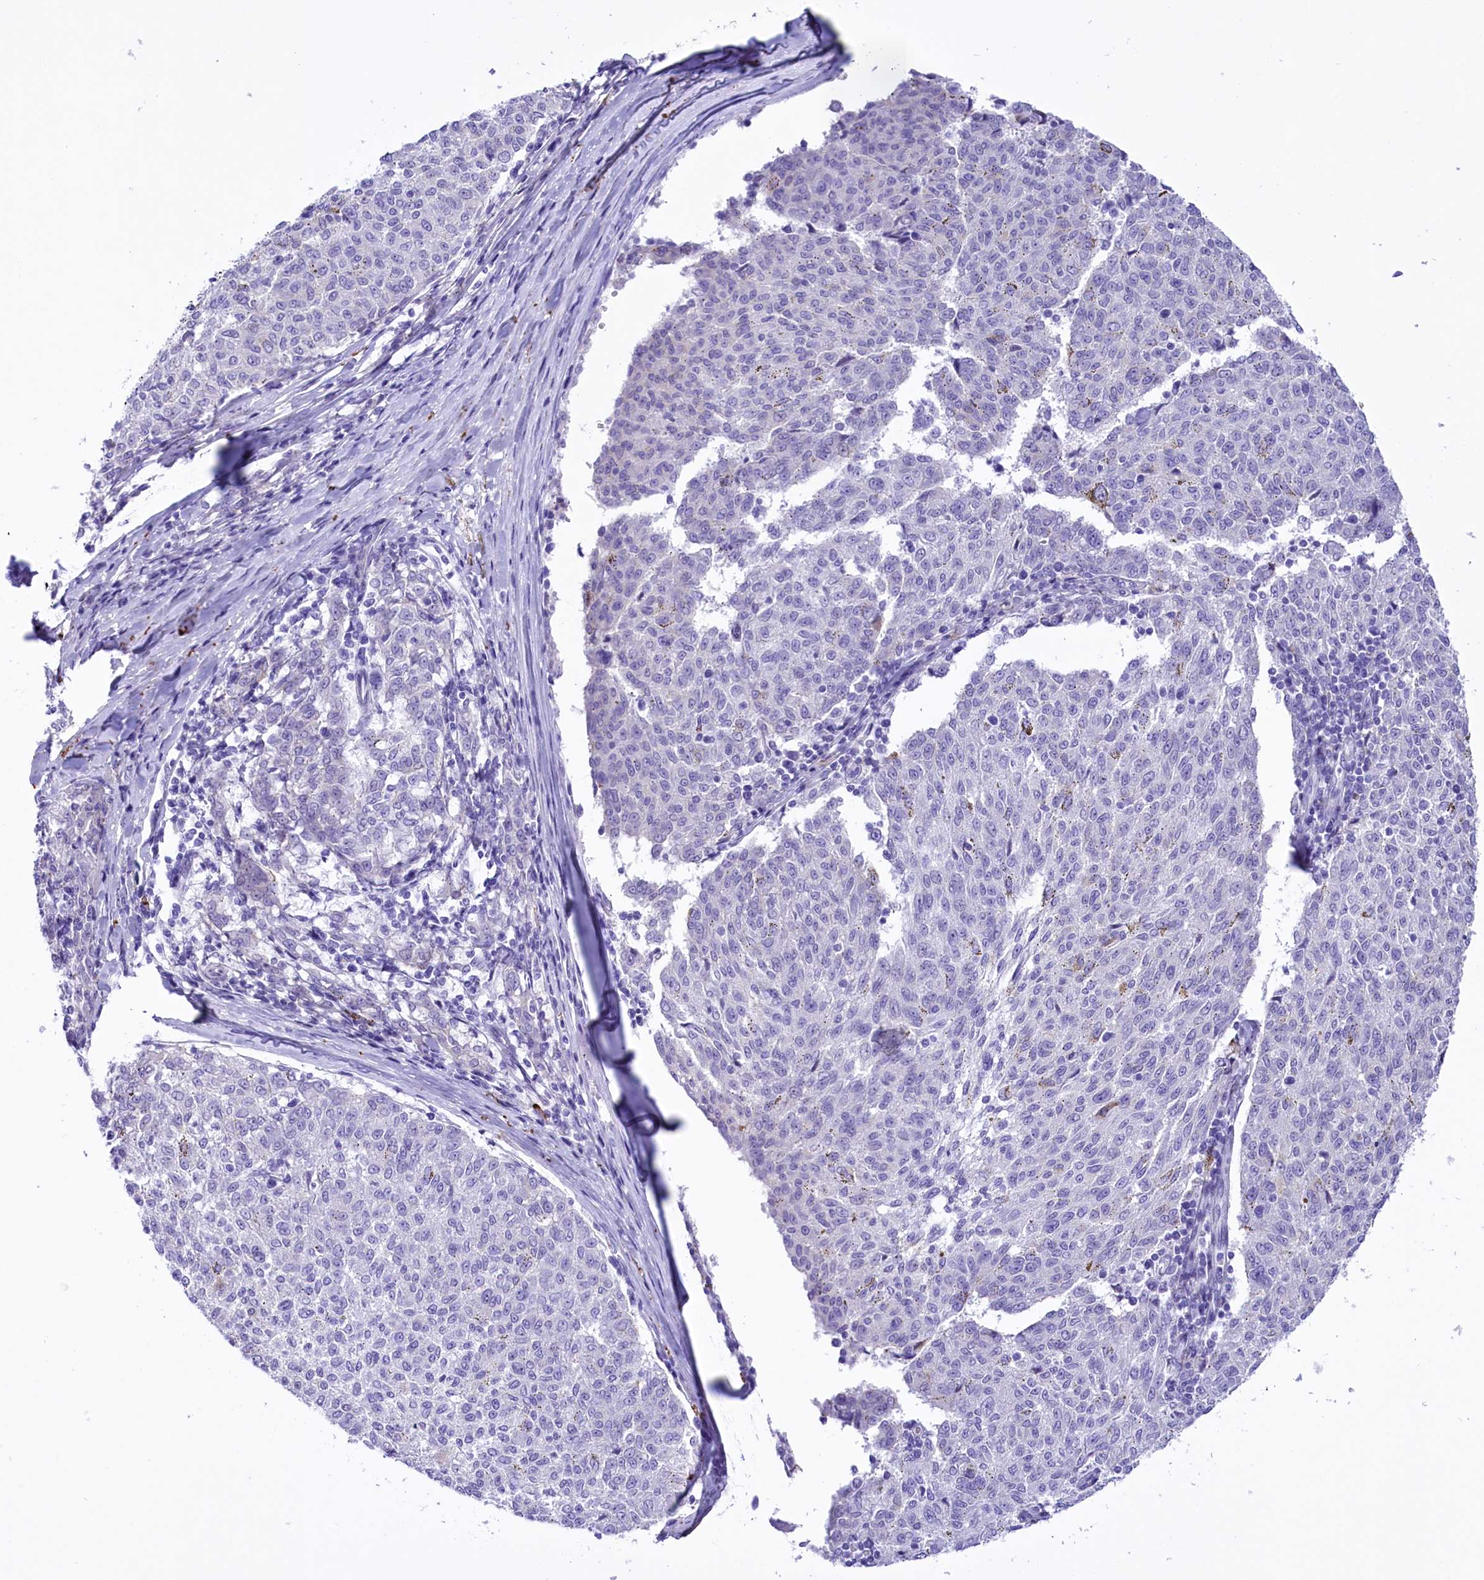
{"staining": {"intensity": "negative", "quantity": "none", "location": "none"}, "tissue": "melanoma", "cell_type": "Tumor cells", "image_type": "cancer", "snomed": [{"axis": "morphology", "description": "Malignant melanoma, NOS"}, {"axis": "topography", "description": "Skin"}], "caption": "This is a micrograph of immunohistochemistry staining of melanoma, which shows no expression in tumor cells.", "gene": "RPS6KB1", "patient": {"sex": "female", "age": 72}}